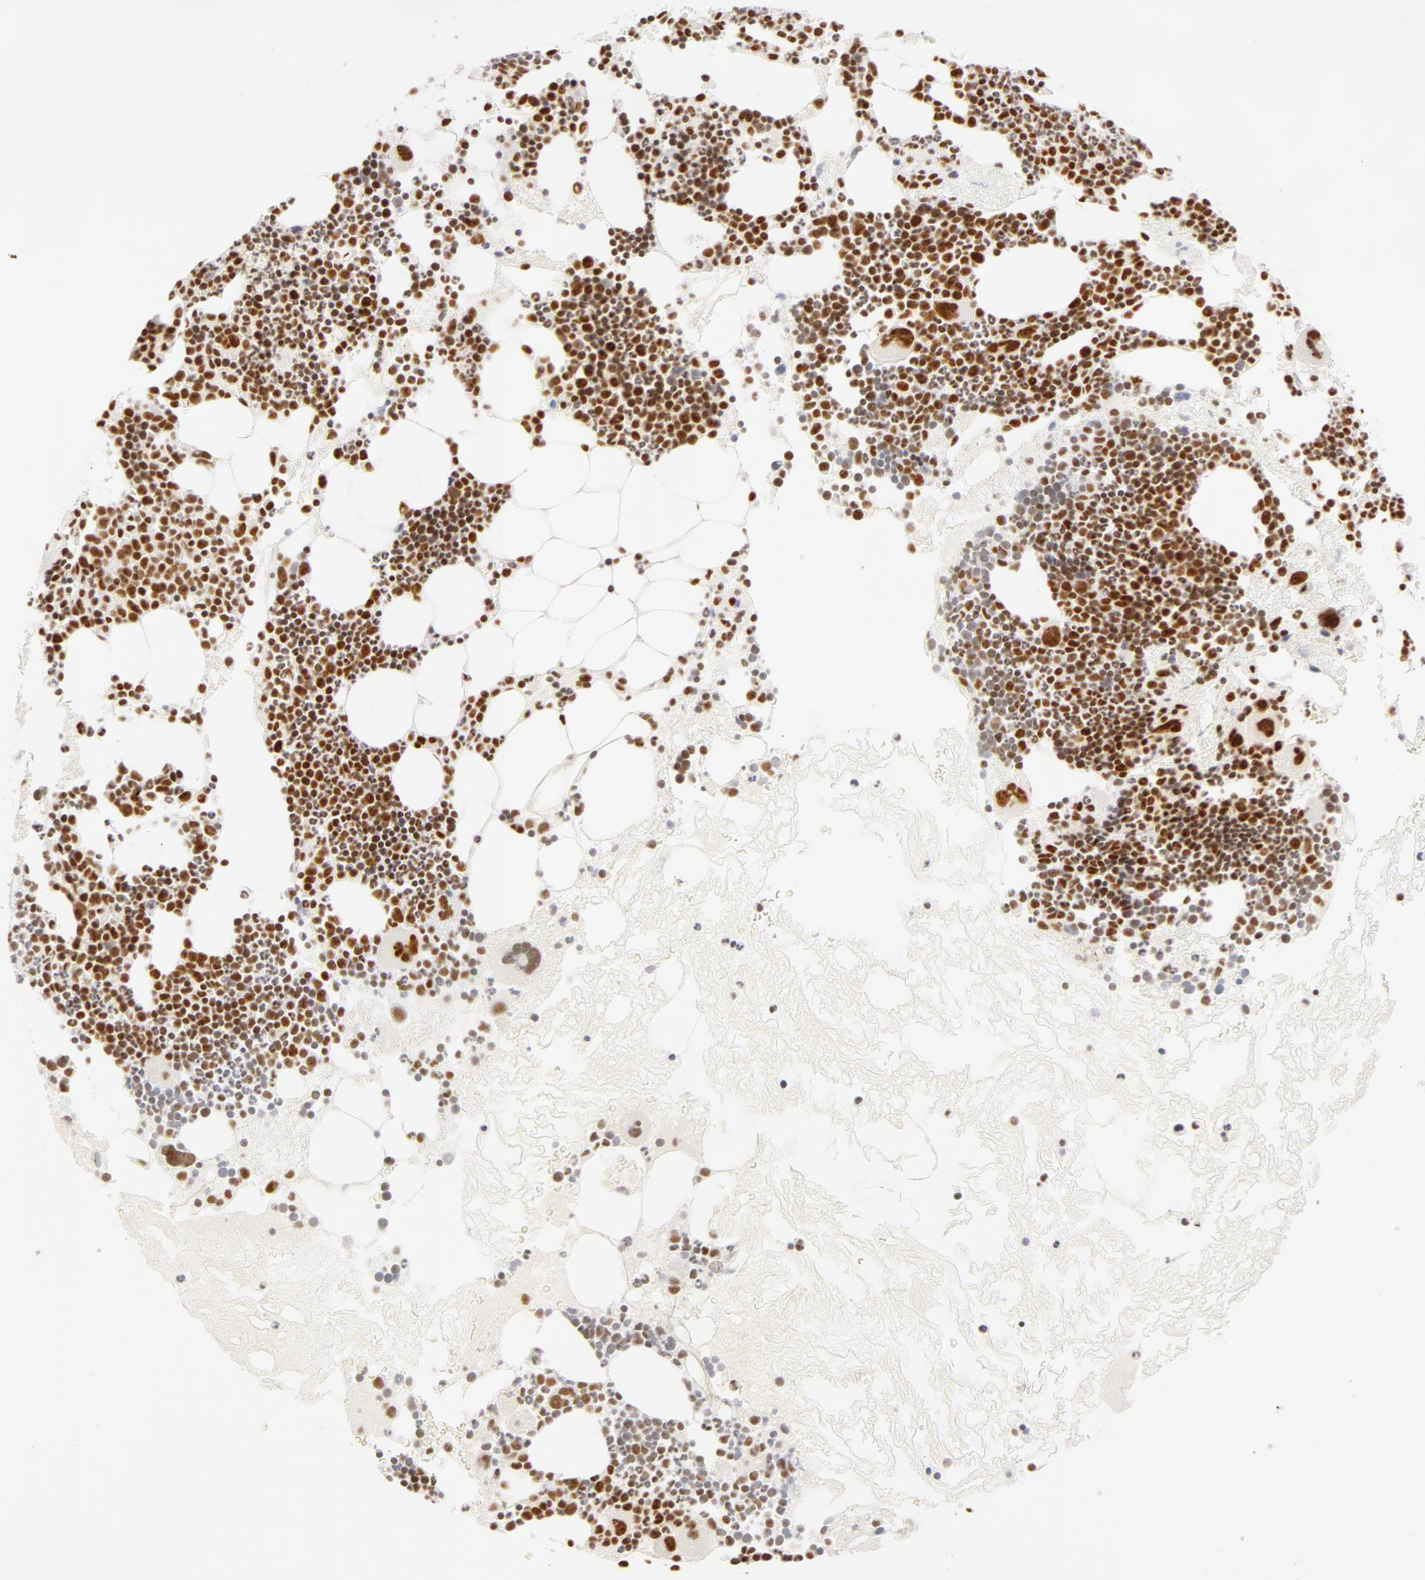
{"staining": {"intensity": "moderate", "quantity": ">75%", "location": "nuclear"}, "tissue": "bone marrow", "cell_type": "Hematopoietic cells", "image_type": "normal", "snomed": [{"axis": "morphology", "description": "Normal tissue, NOS"}, {"axis": "topography", "description": "Bone marrow"}], "caption": "Hematopoietic cells show medium levels of moderate nuclear positivity in approximately >75% of cells in normal bone marrow.", "gene": "RBM39", "patient": {"sex": "male", "age": 75}}